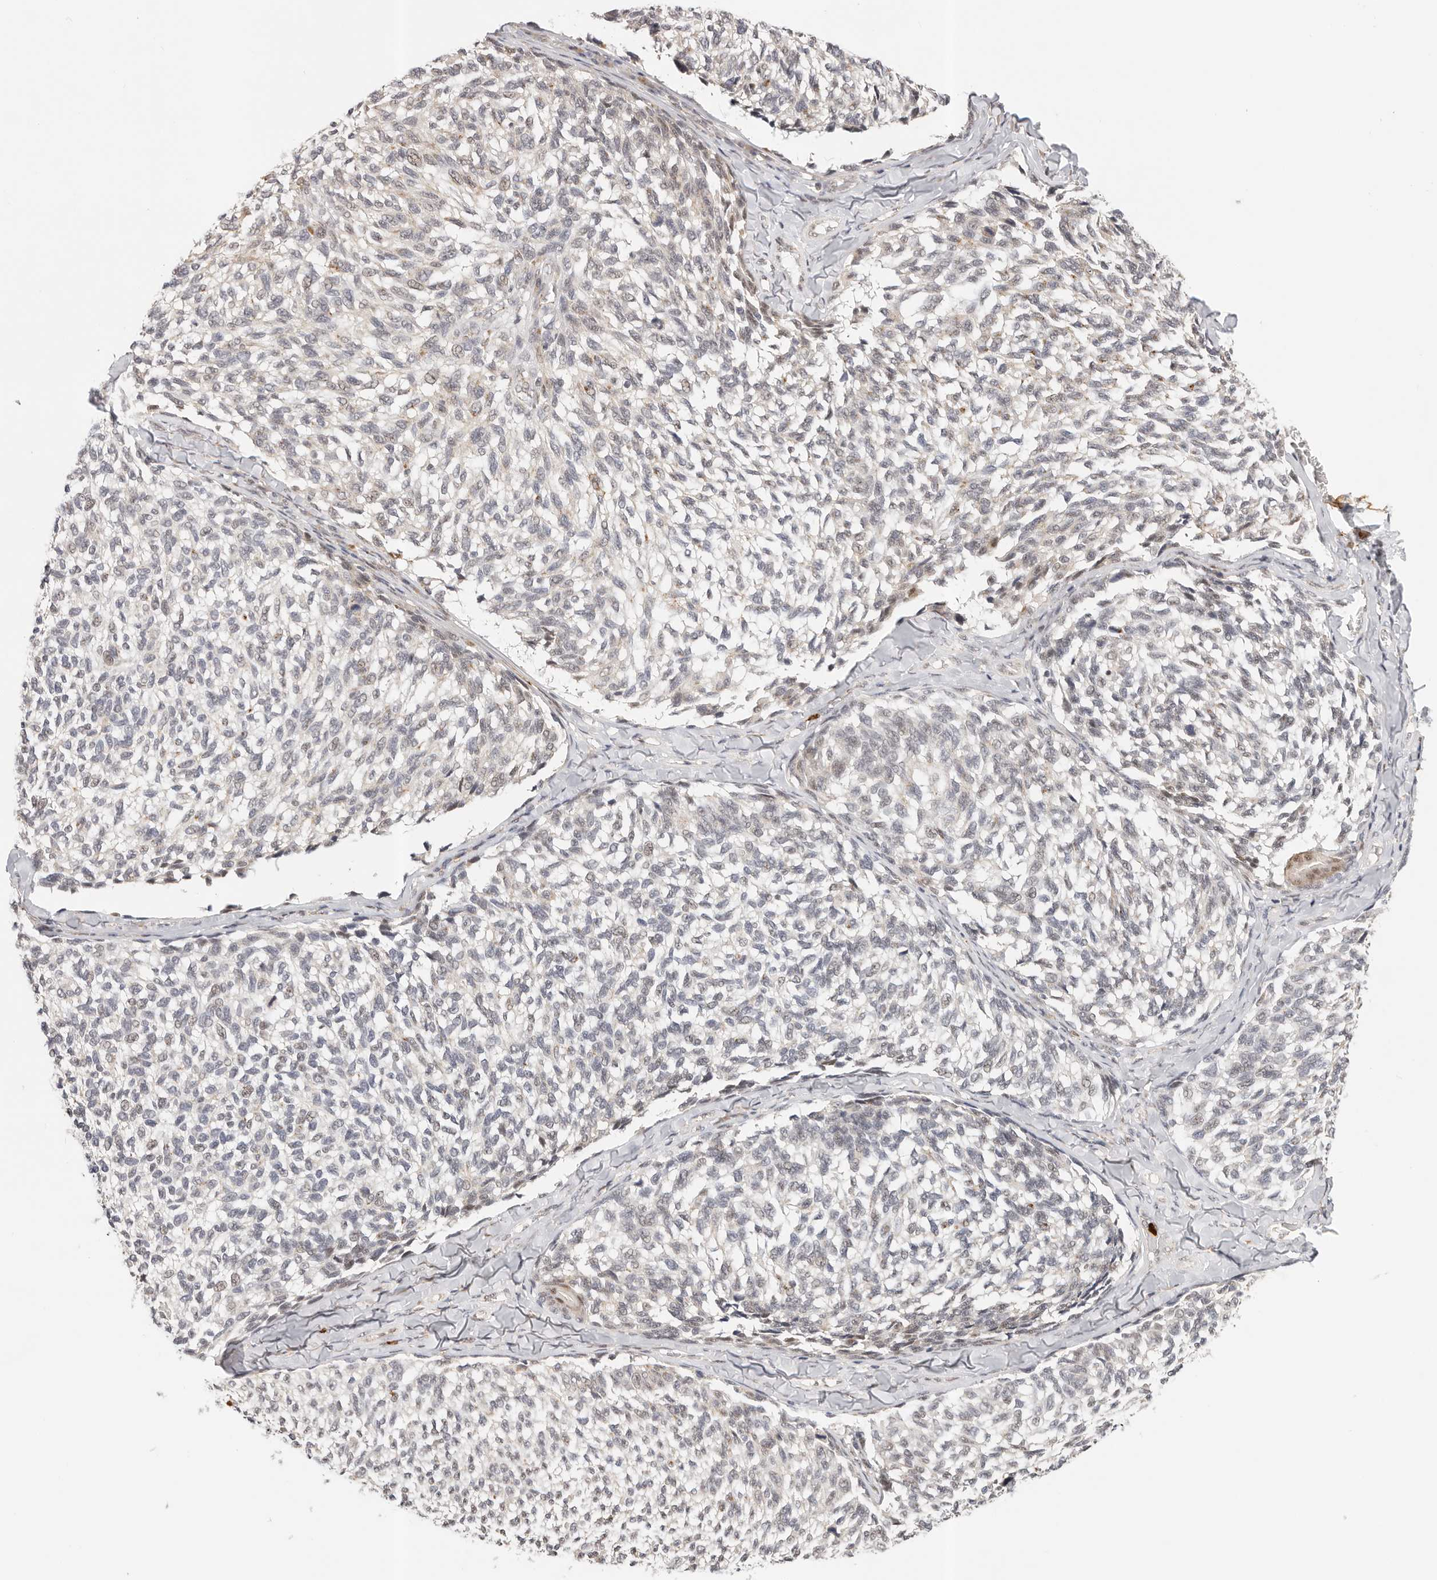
{"staining": {"intensity": "negative", "quantity": "none", "location": "none"}, "tissue": "melanoma", "cell_type": "Tumor cells", "image_type": "cancer", "snomed": [{"axis": "morphology", "description": "Malignant melanoma, NOS"}, {"axis": "topography", "description": "Skin"}], "caption": "DAB (3,3'-diaminobenzidine) immunohistochemical staining of melanoma reveals no significant expression in tumor cells. (DAB immunohistochemistry with hematoxylin counter stain).", "gene": "AFDN", "patient": {"sex": "female", "age": 73}}